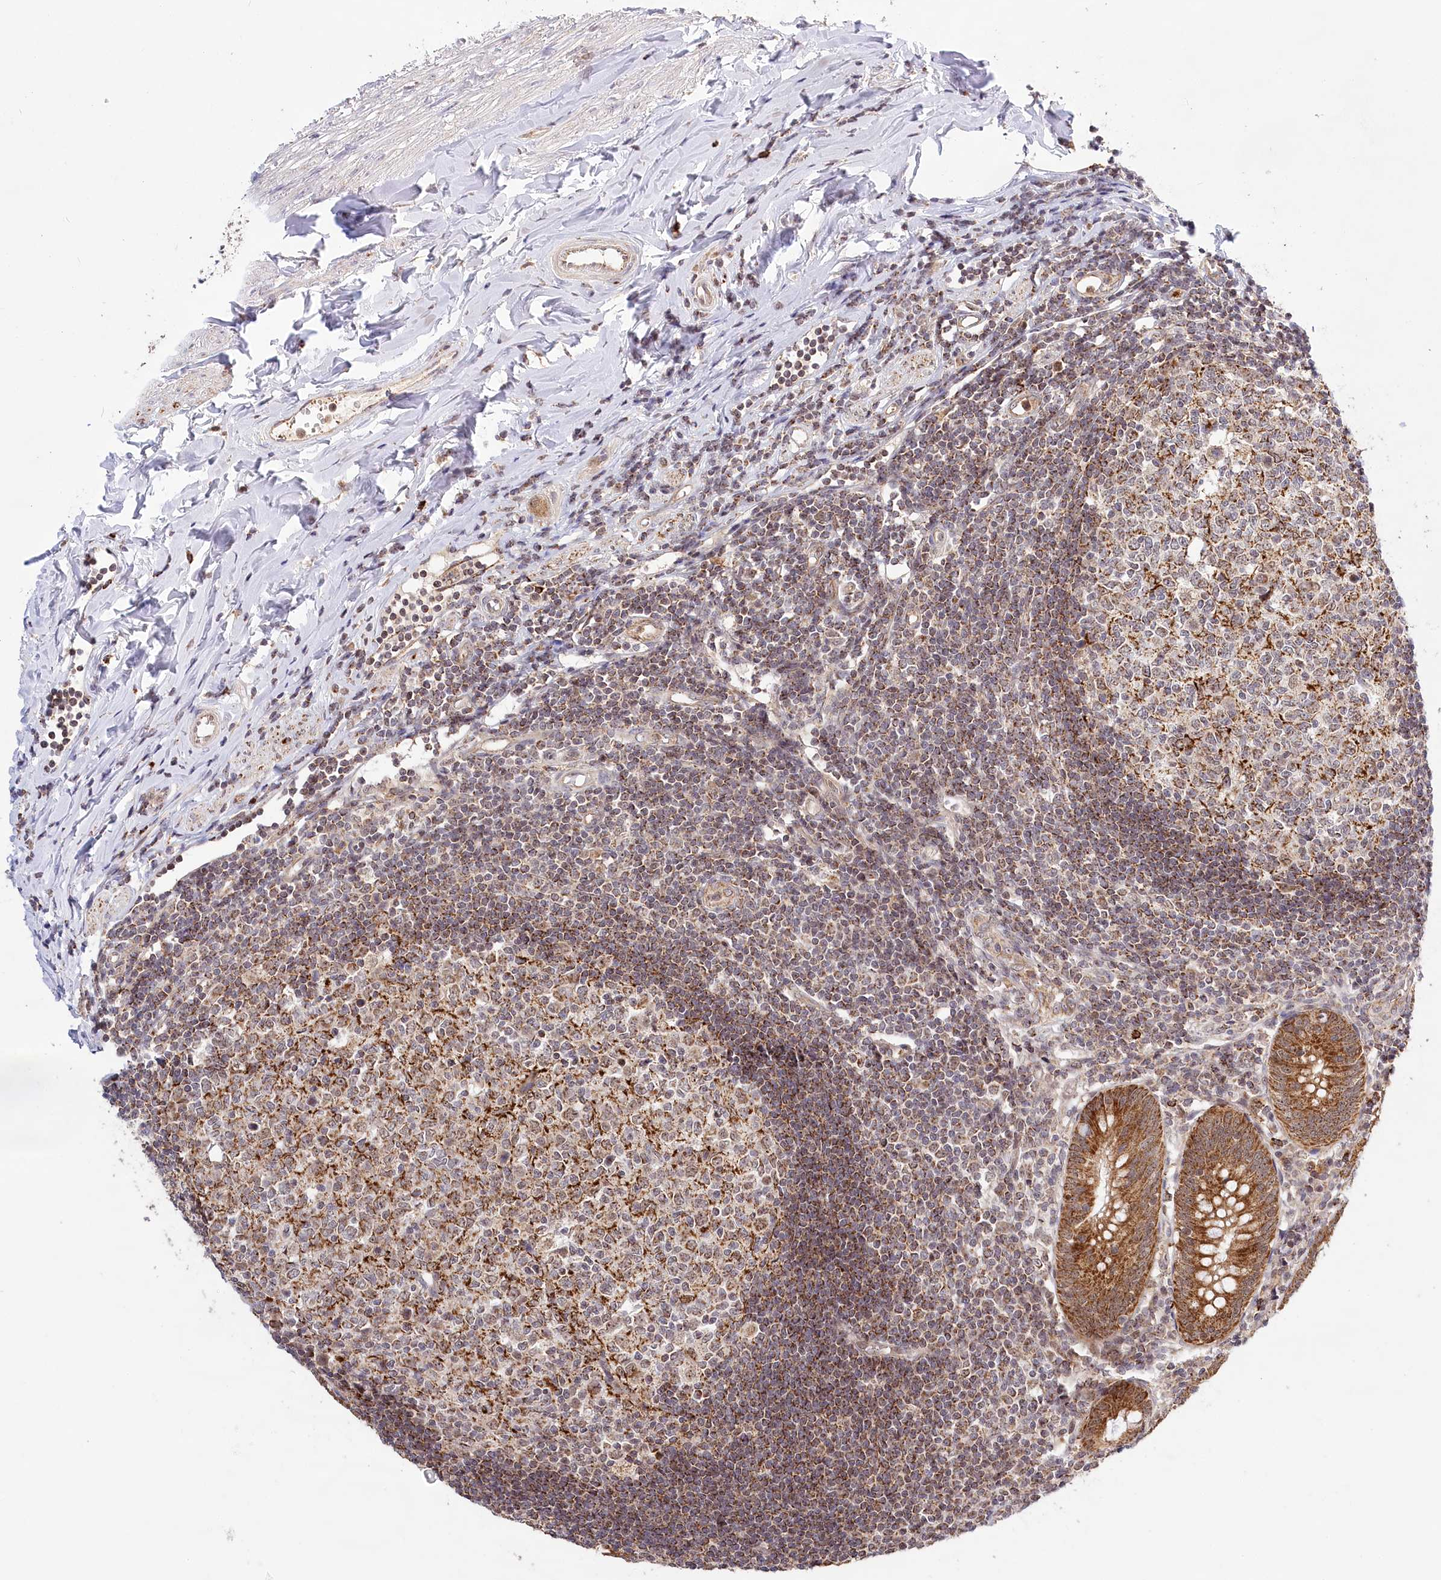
{"staining": {"intensity": "strong", "quantity": ">75%", "location": "cytoplasmic/membranous"}, "tissue": "appendix", "cell_type": "Glandular cells", "image_type": "normal", "snomed": [{"axis": "morphology", "description": "Normal tissue, NOS"}, {"axis": "topography", "description": "Appendix"}], "caption": "A high-resolution micrograph shows IHC staining of unremarkable appendix, which exhibits strong cytoplasmic/membranous positivity in about >75% of glandular cells.", "gene": "RTN4IP1", "patient": {"sex": "female", "age": 54}}